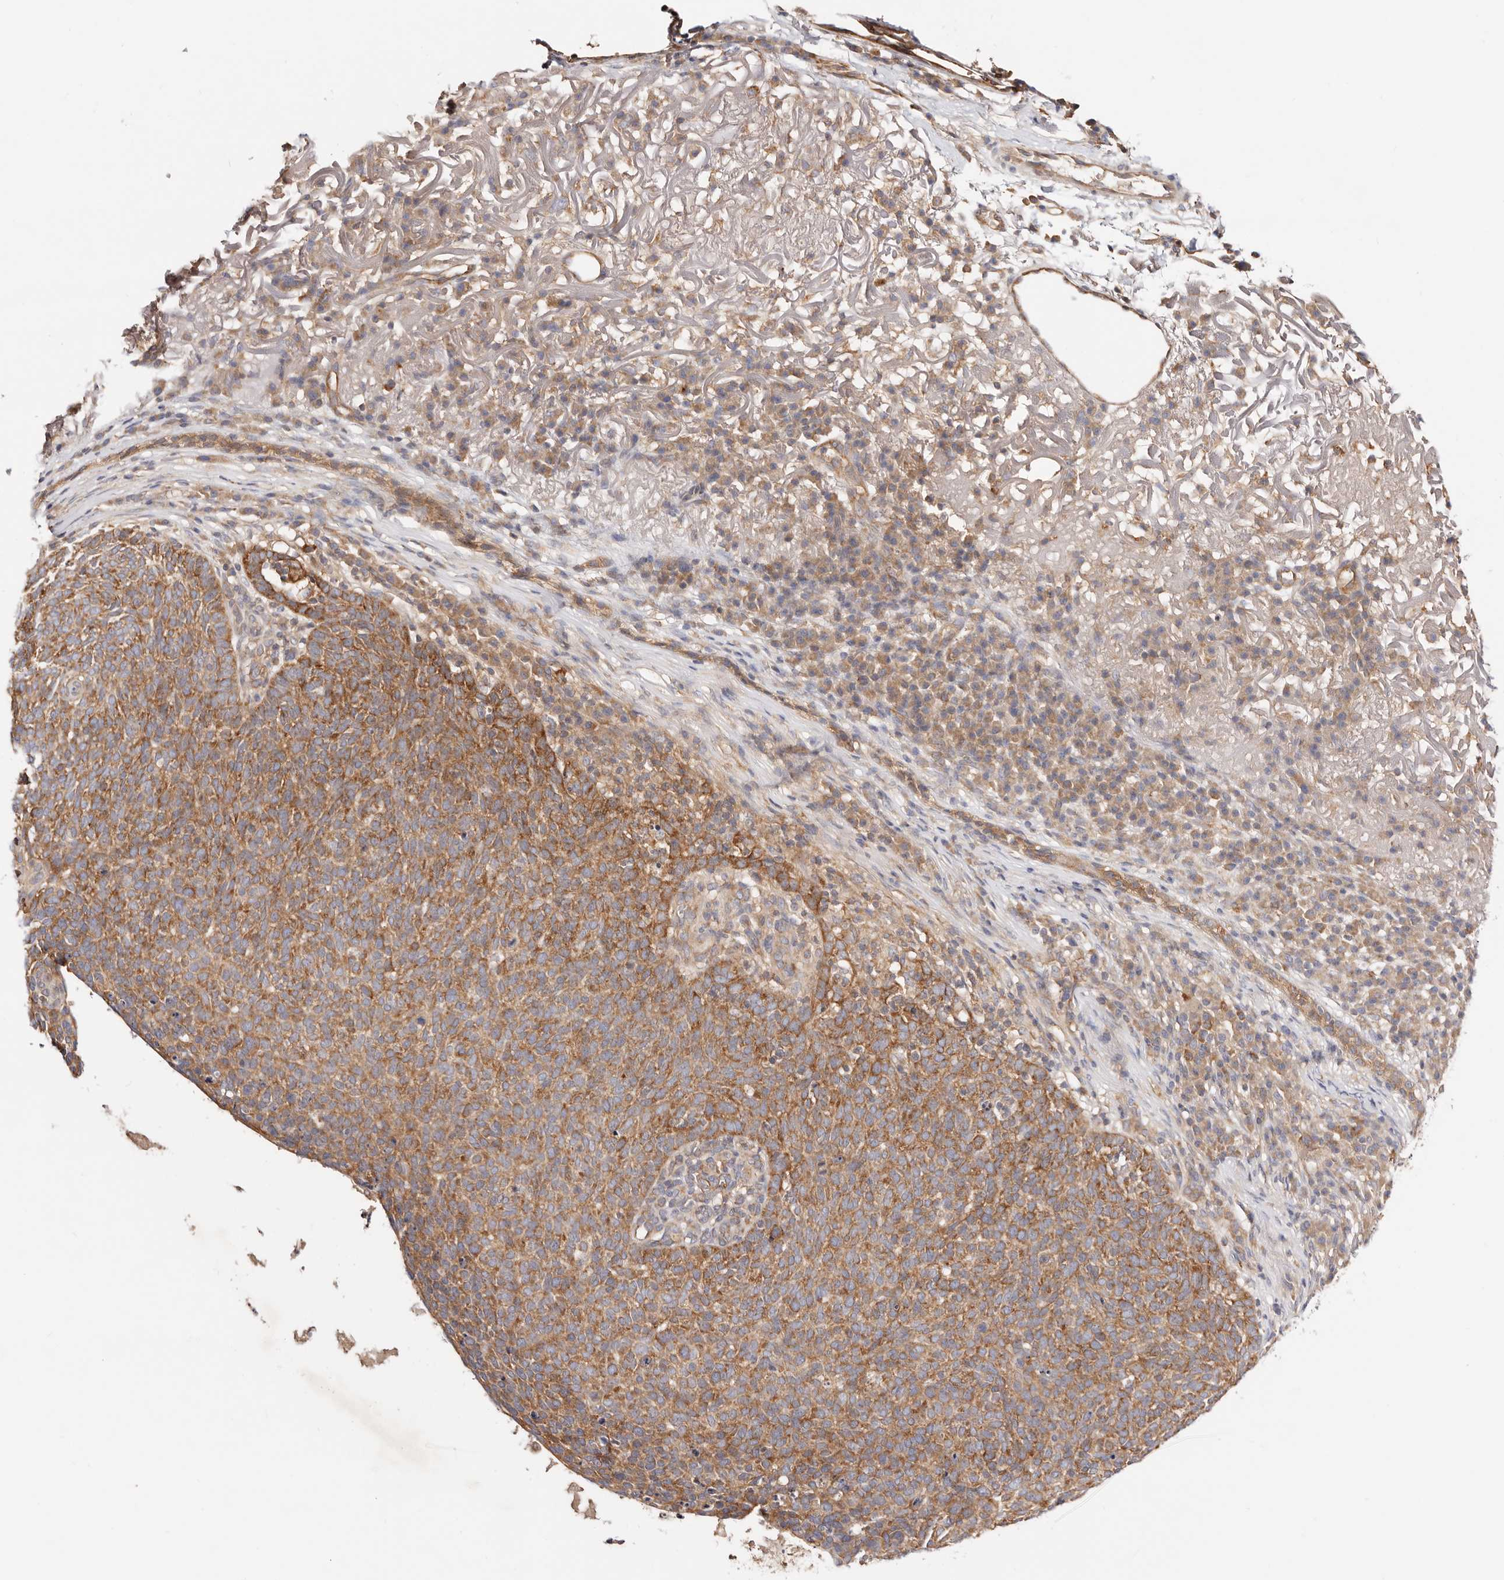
{"staining": {"intensity": "moderate", "quantity": ">75%", "location": "cytoplasmic/membranous"}, "tissue": "skin cancer", "cell_type": "Tumor cells", "image_type": "cancer", "snomed": [{"axis": "morphology", "description": "Squamous cell carcinoma, NOS"}, {"axis": "topography", "description": "Skin"}], "caption": "A high-resolution photomicrograph shows immunohistochemistry staining of skin squamous cell carcinoma, which shows moderate cytoplasmic/membranous staining in approximately >75% of tumor cells.", "gene": "GNA13", "patient": {"sex": "female", "age": 90}}